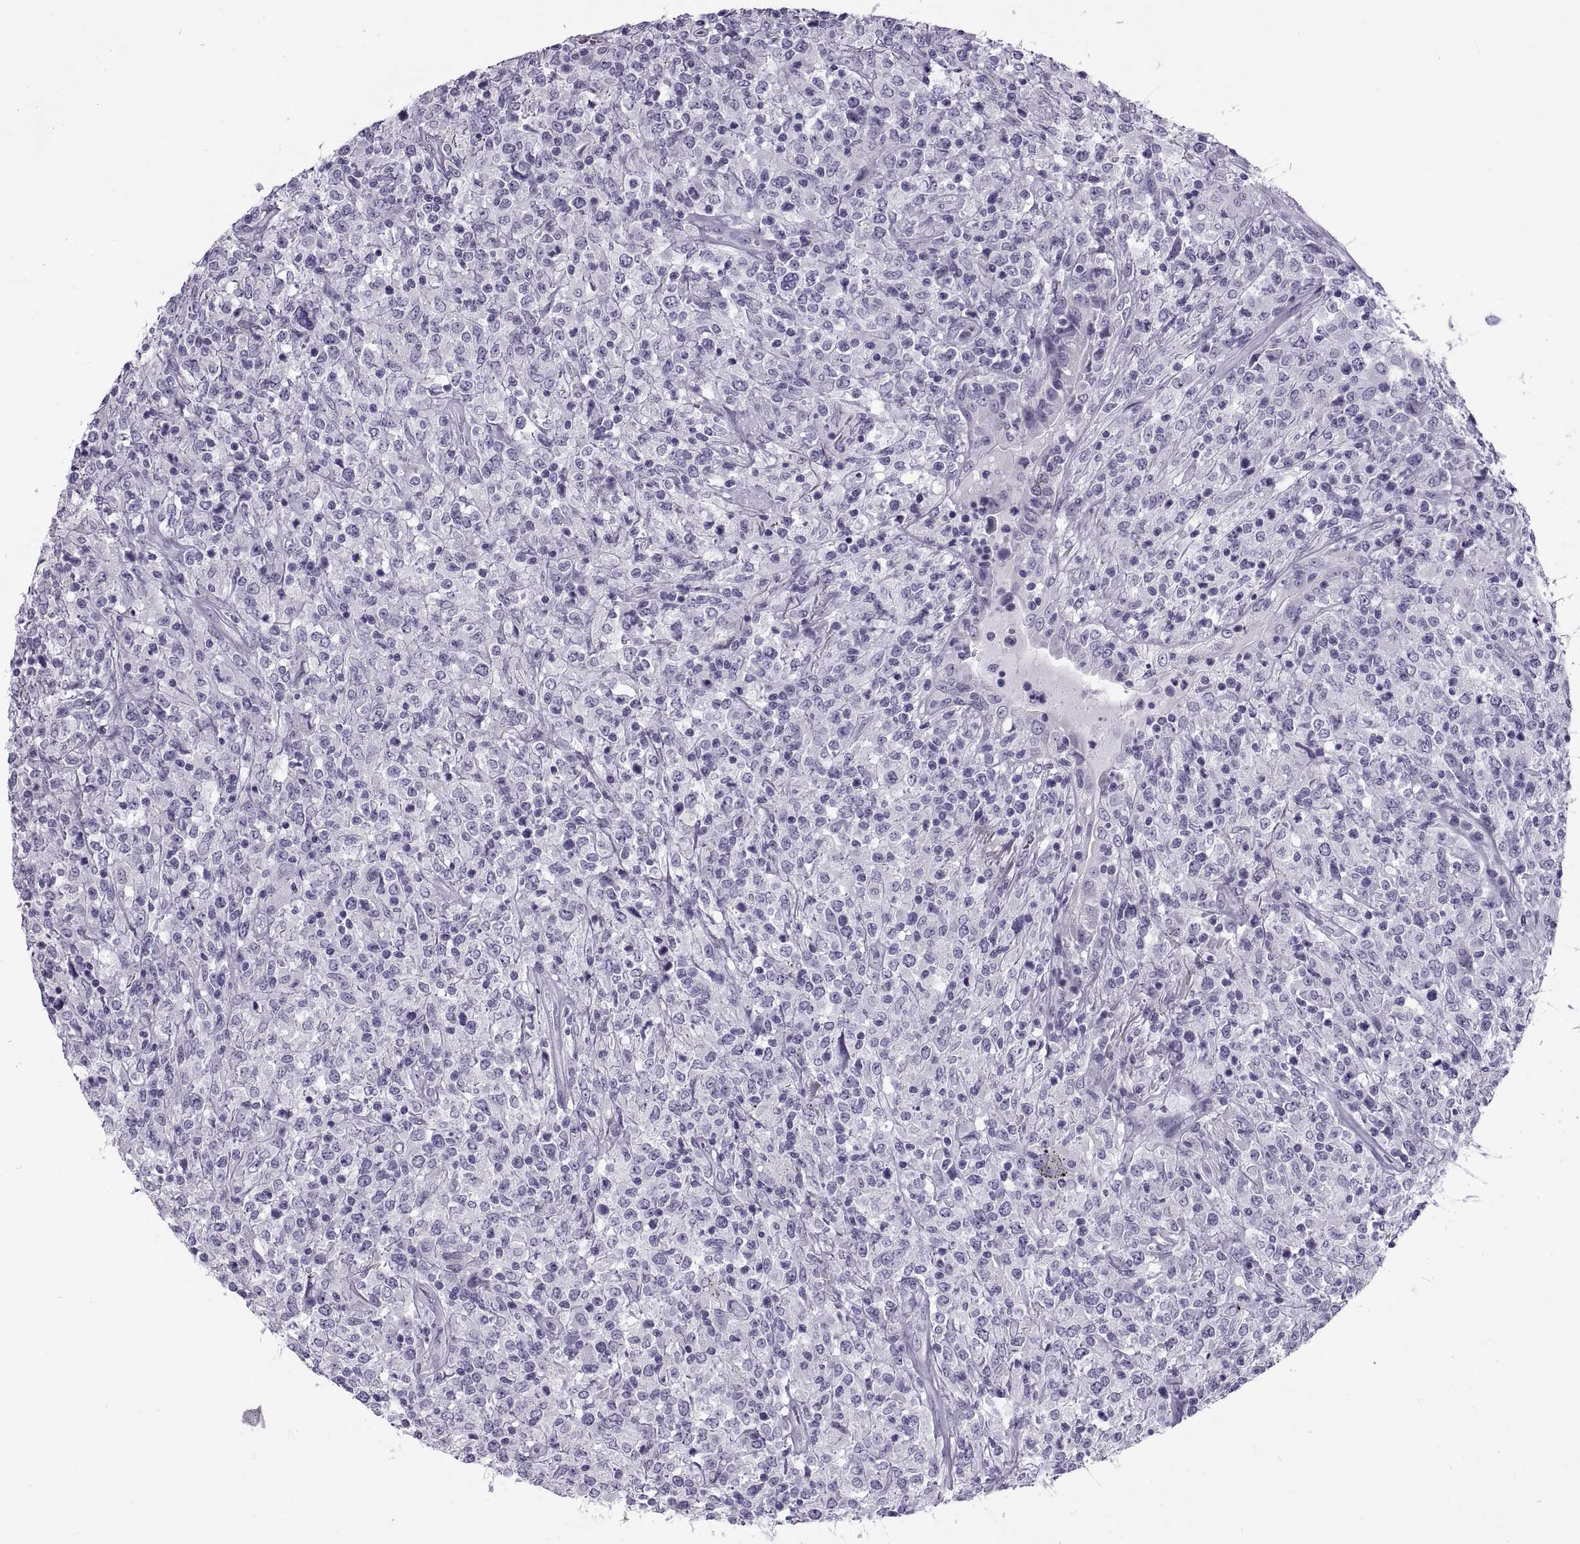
{"staining": {"intensity": "negative", "quantity": "none", "location": "none"}, "tissue": "lymphoma", "cell_type": "Tumor cells", "image_type": "cancer", "snomed": [{"axis": "morphology", "description": "Malignant lymphoma, non-Hodgkin's type, High grade"}, {"axis": "topography", "description": "Lung"}], "caption": "This micrograph is of lymphoma stained with IHC to label a protein in brown with the nuclei are counter-stained blue. There is no positivity in tumor cells.", "gene": "RLBP1", "patient": {"sex": "male", "age": 79}}